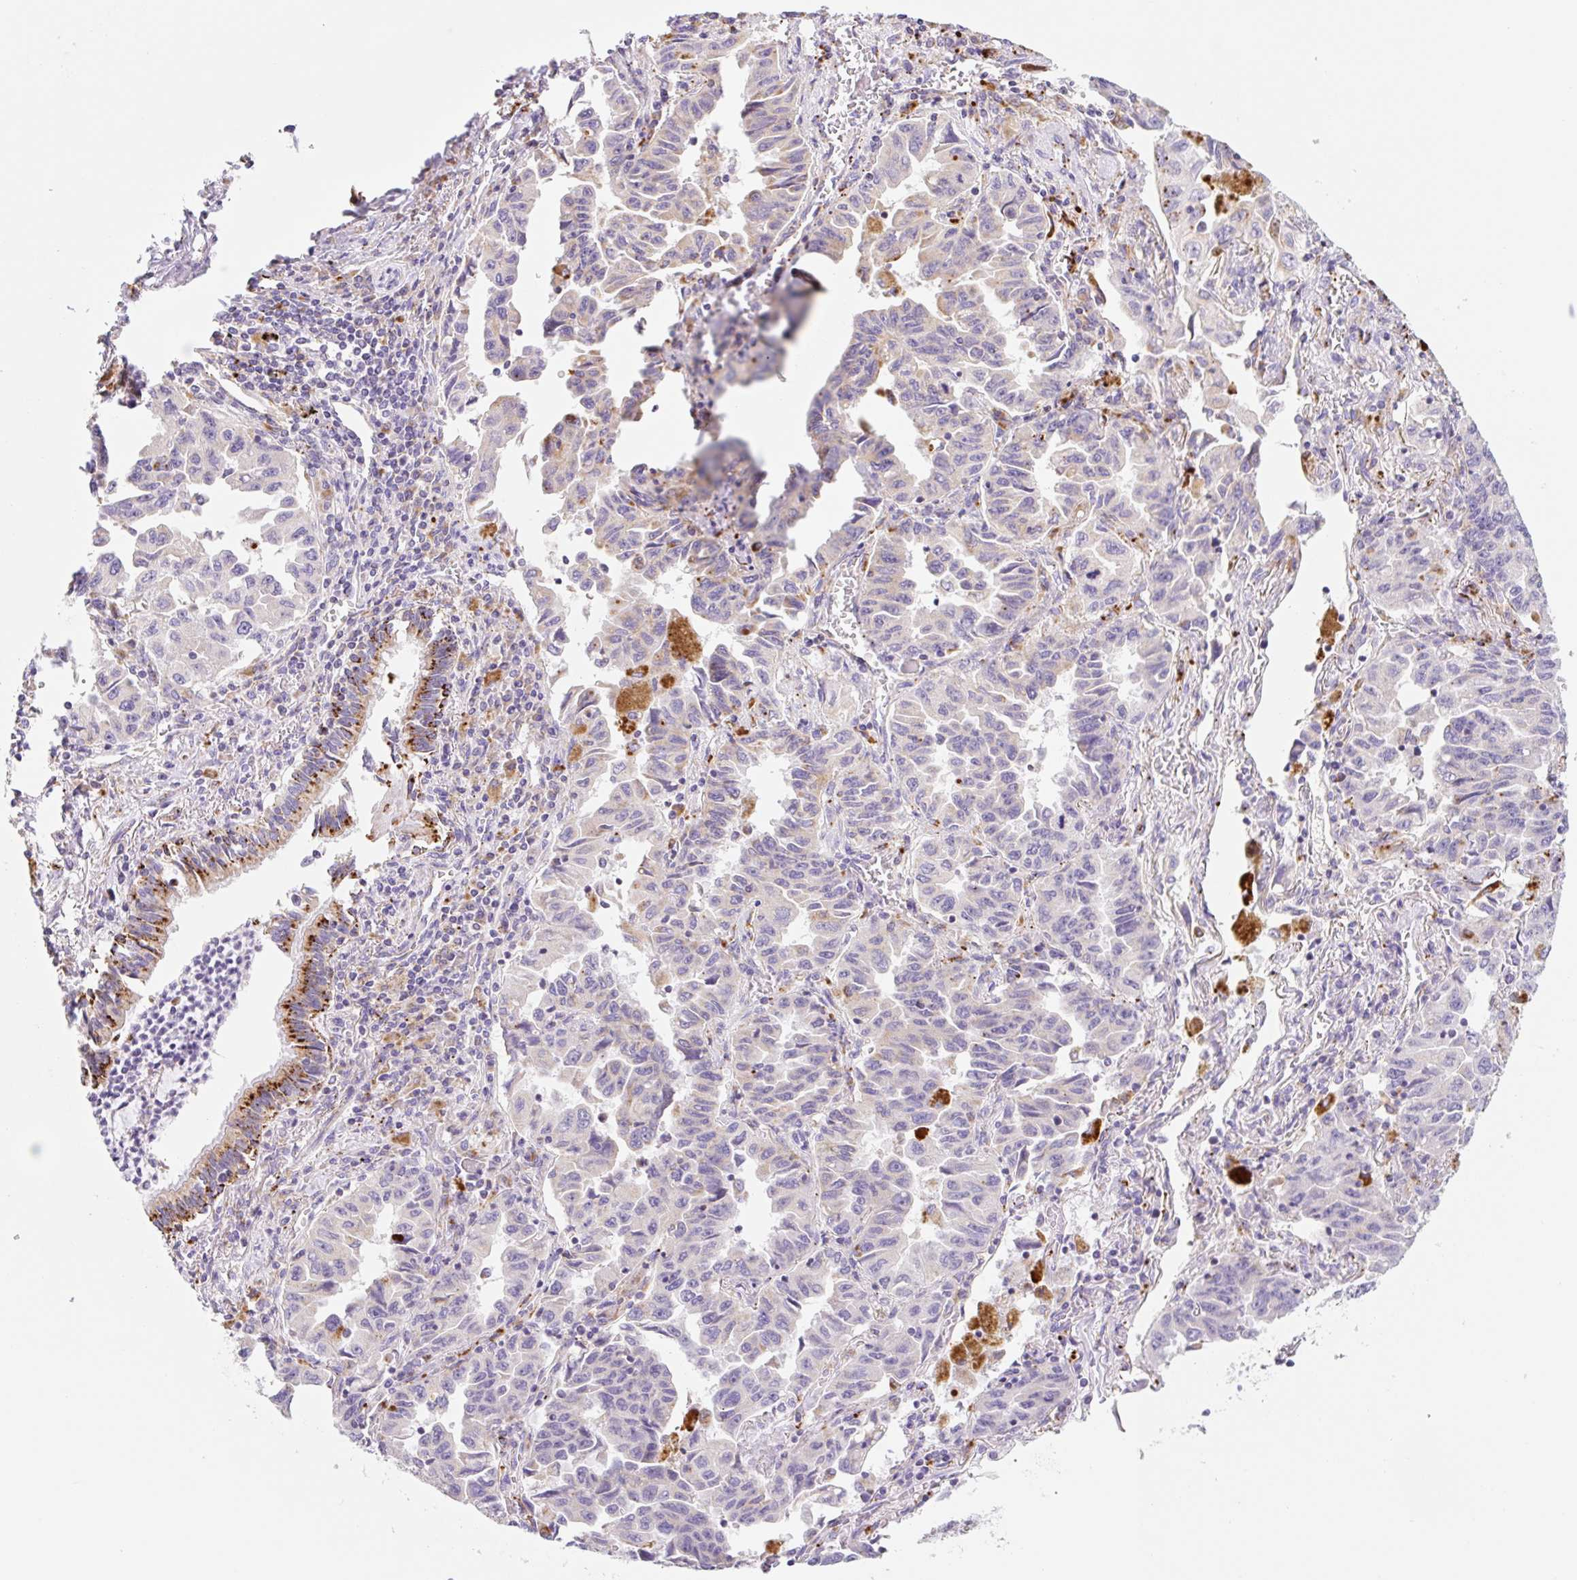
{"staining": {"intensity": "negative", "quantity": "none", "location": "none"}, "tissue": "lung cancer", "cell_type": "Tumor cells", "image_type": "cancer", "snomed": [{"axis": "morphology", "description": "Adenocarcinoma, NOS"}, {"axis": "topography", "description": "Lung"}], "caption": "Tumor cells show no significant staining in lung adenocarcinoma.", "gene": "CLEC3A", "patient": {"sex": "female", "age": 51}}